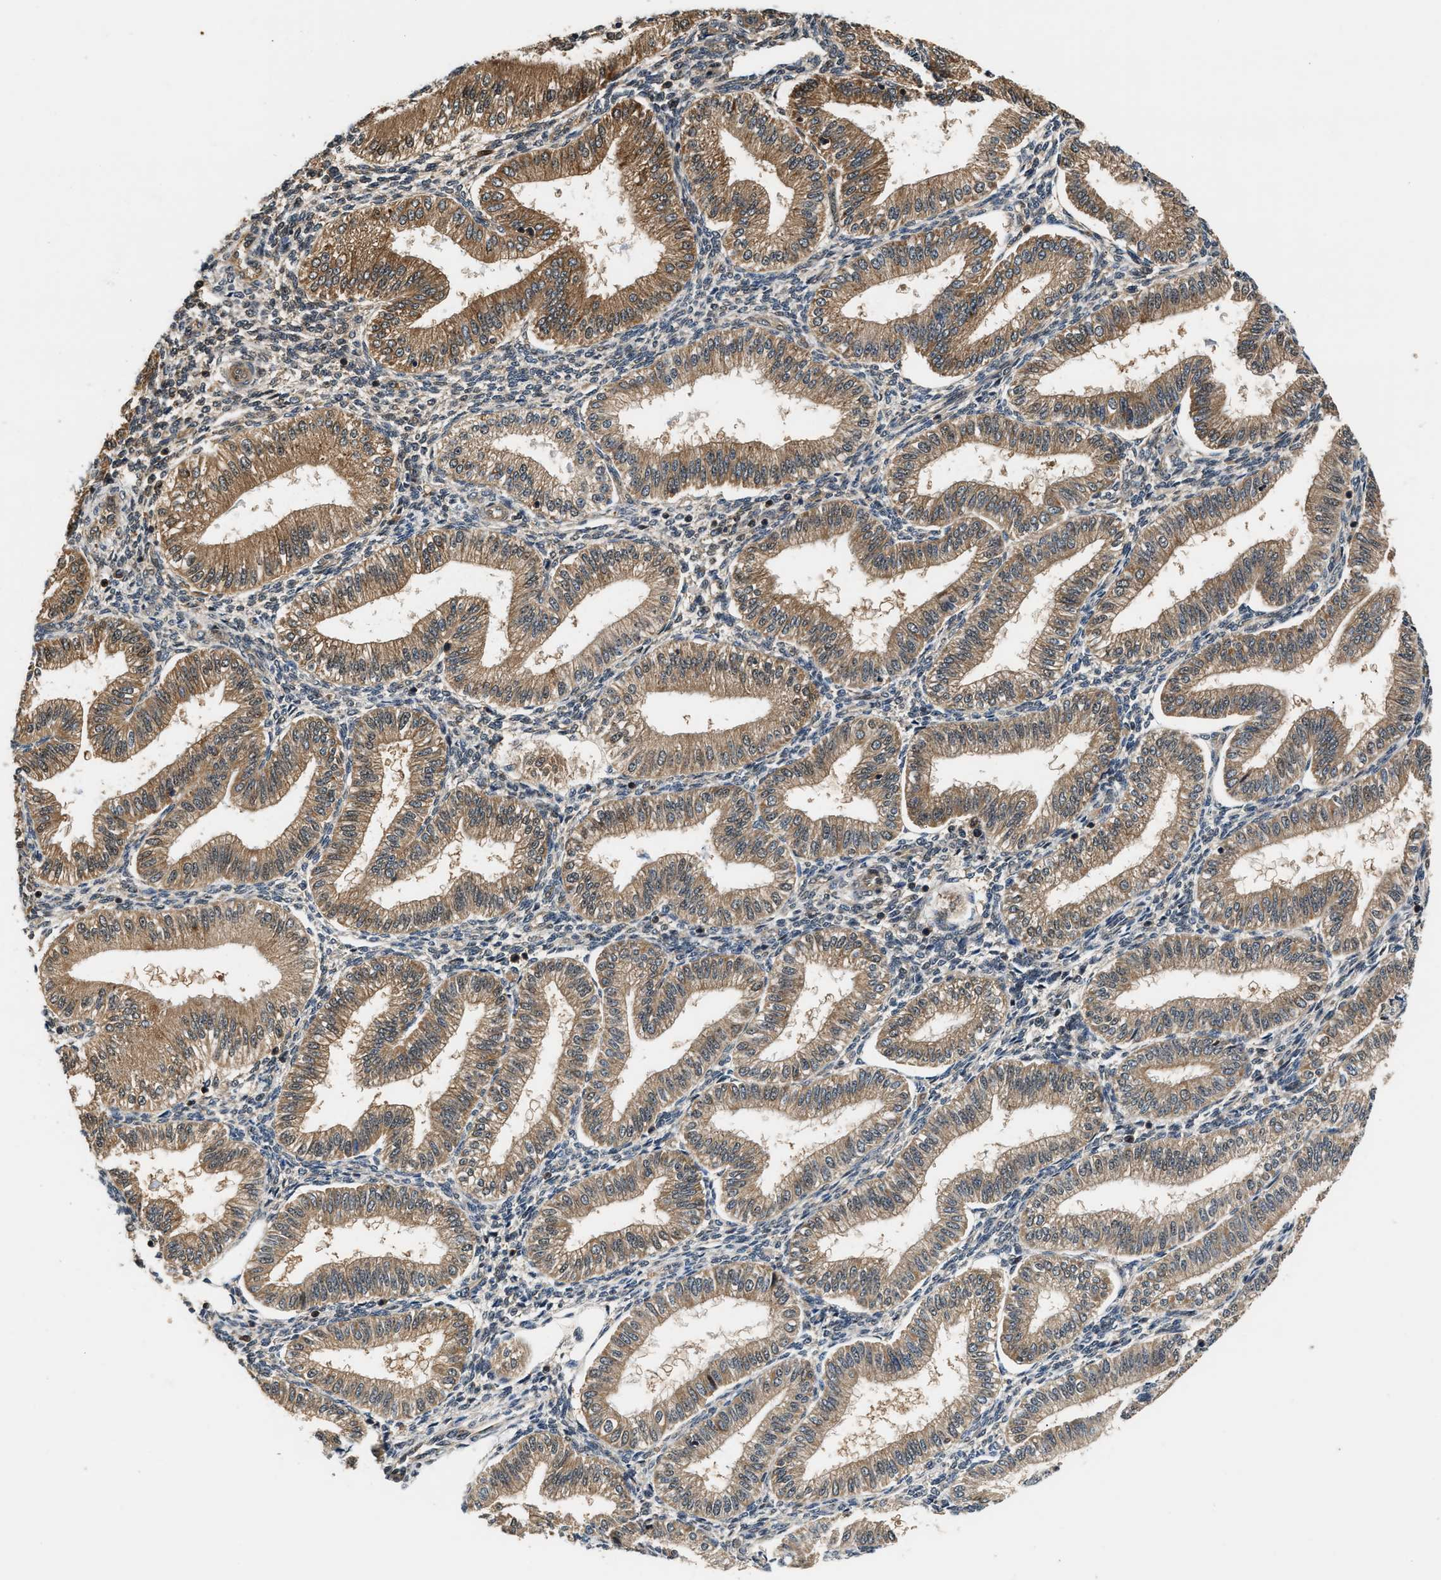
{"staining": {"intensity": "weak", "quantity": "<25%", "location": "cytoplasmic/membranous"}, "tissue": "endometrium", "cell_type": "Cells in endometrial stroma", "image_type": "normal", "snomed": [{"axis": "morphology", "description": "Normal tissue, NOS"}, {"axis": "topography", "description": "Endometrium"}], "caption": "Protein analysis of benign endometrium shows no significant staining in cells in endometrial stroma. (DAB (3,3'-diaminobenzidine) immunohistochemistry (IHC) visualized using brightfield microscopy, high magnification).", "gene": "TUT7", "patient": {"sex": "female", "age": 39}}